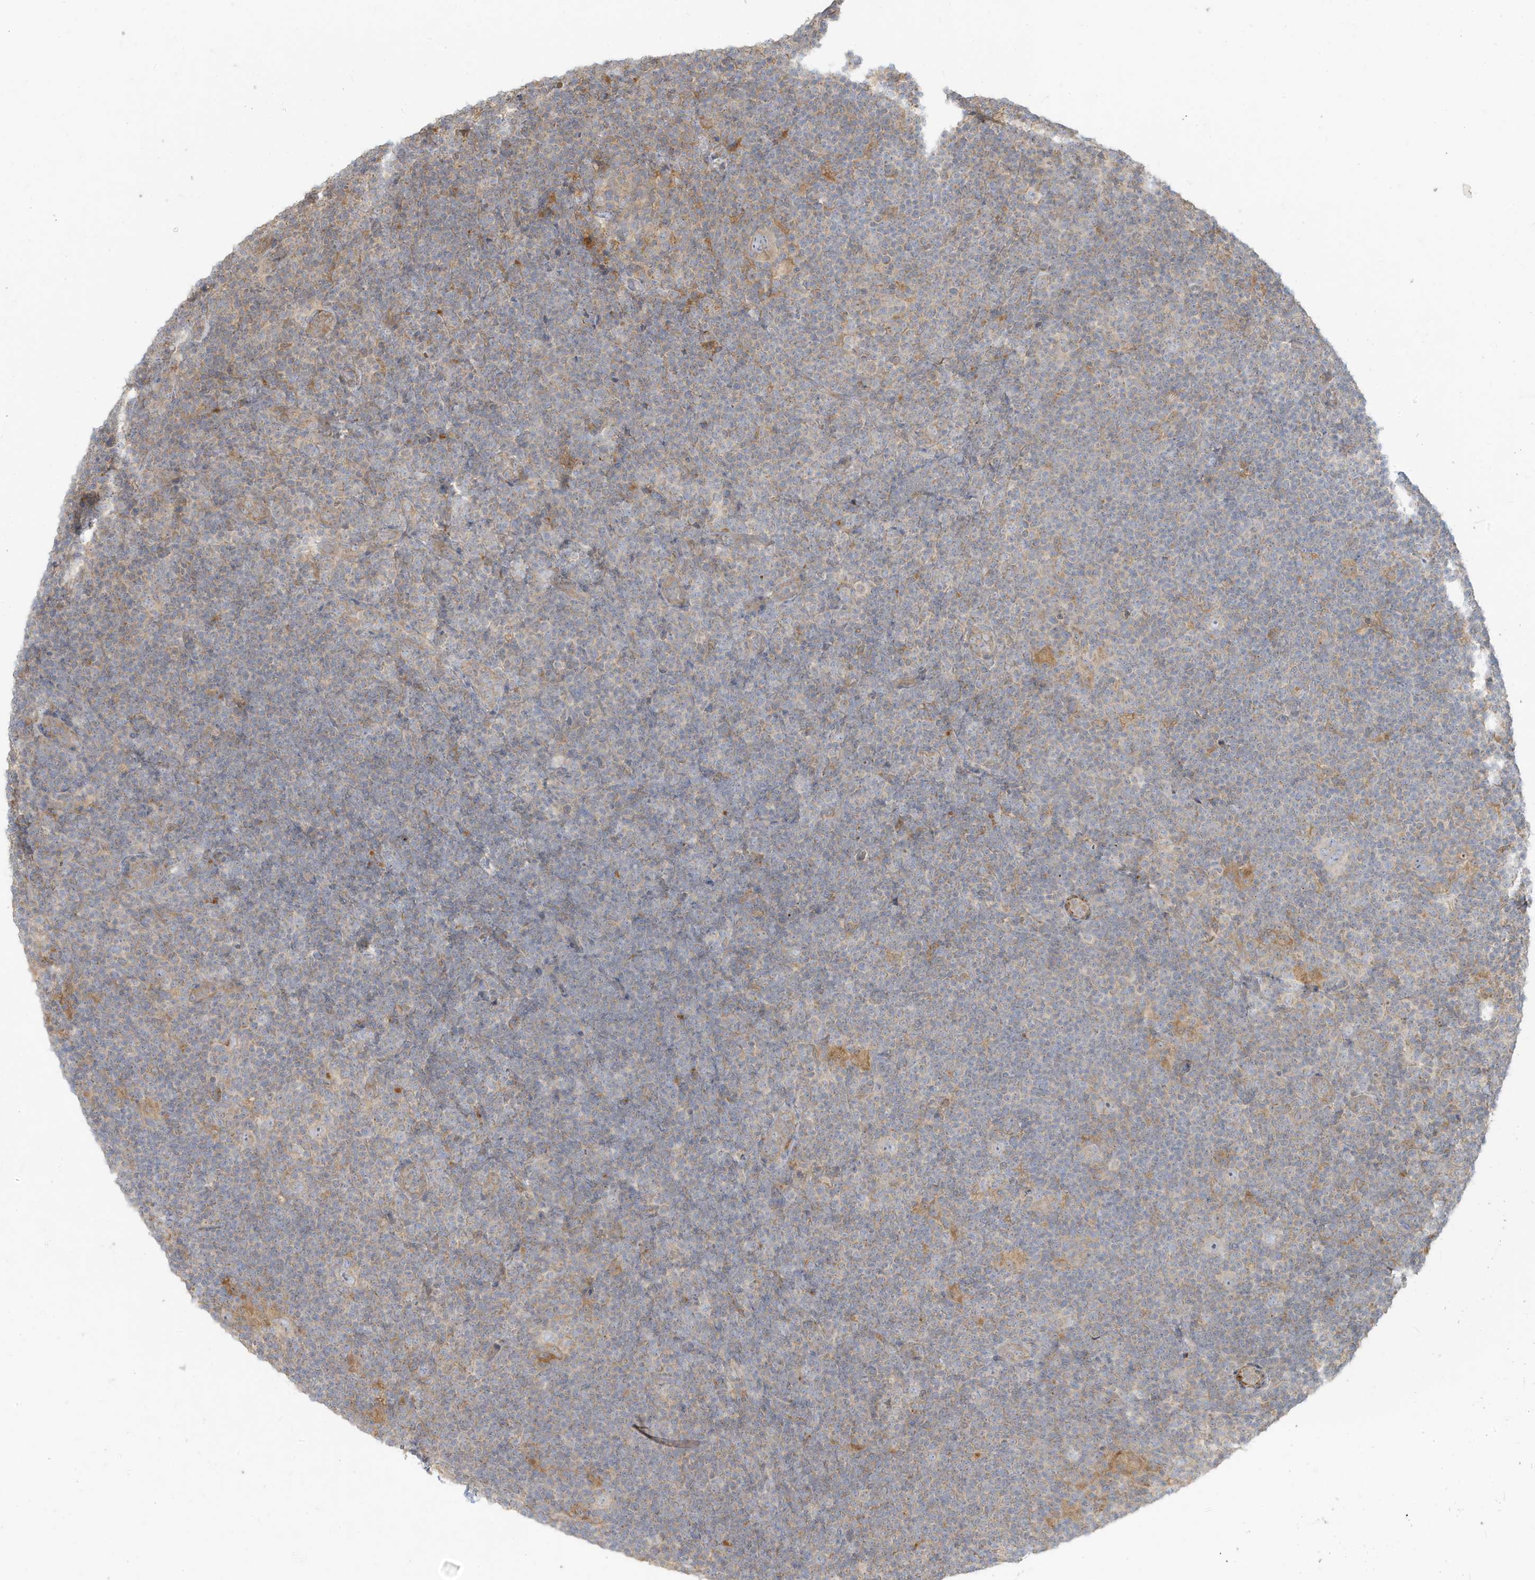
{"staining": {"intensity": "weak", "quantity": "<25%", "location": "cytoplasmic/membranous"}, "tissue": "lymphoma", "cell_type": "Tumor cells", "image_type": "cancer", "snomed": [{"axis": "morphology", "description": "Hodgkin's disease, NOS"}, {"axis": "topography", "description": "Lymph node"}], "caption": "Lymphoma stained for a protein using immunohistochemistry exhibits no staining tumor cells.", "gene": "MCOLN1", "patient": {"sex": "female", "age": 57}}